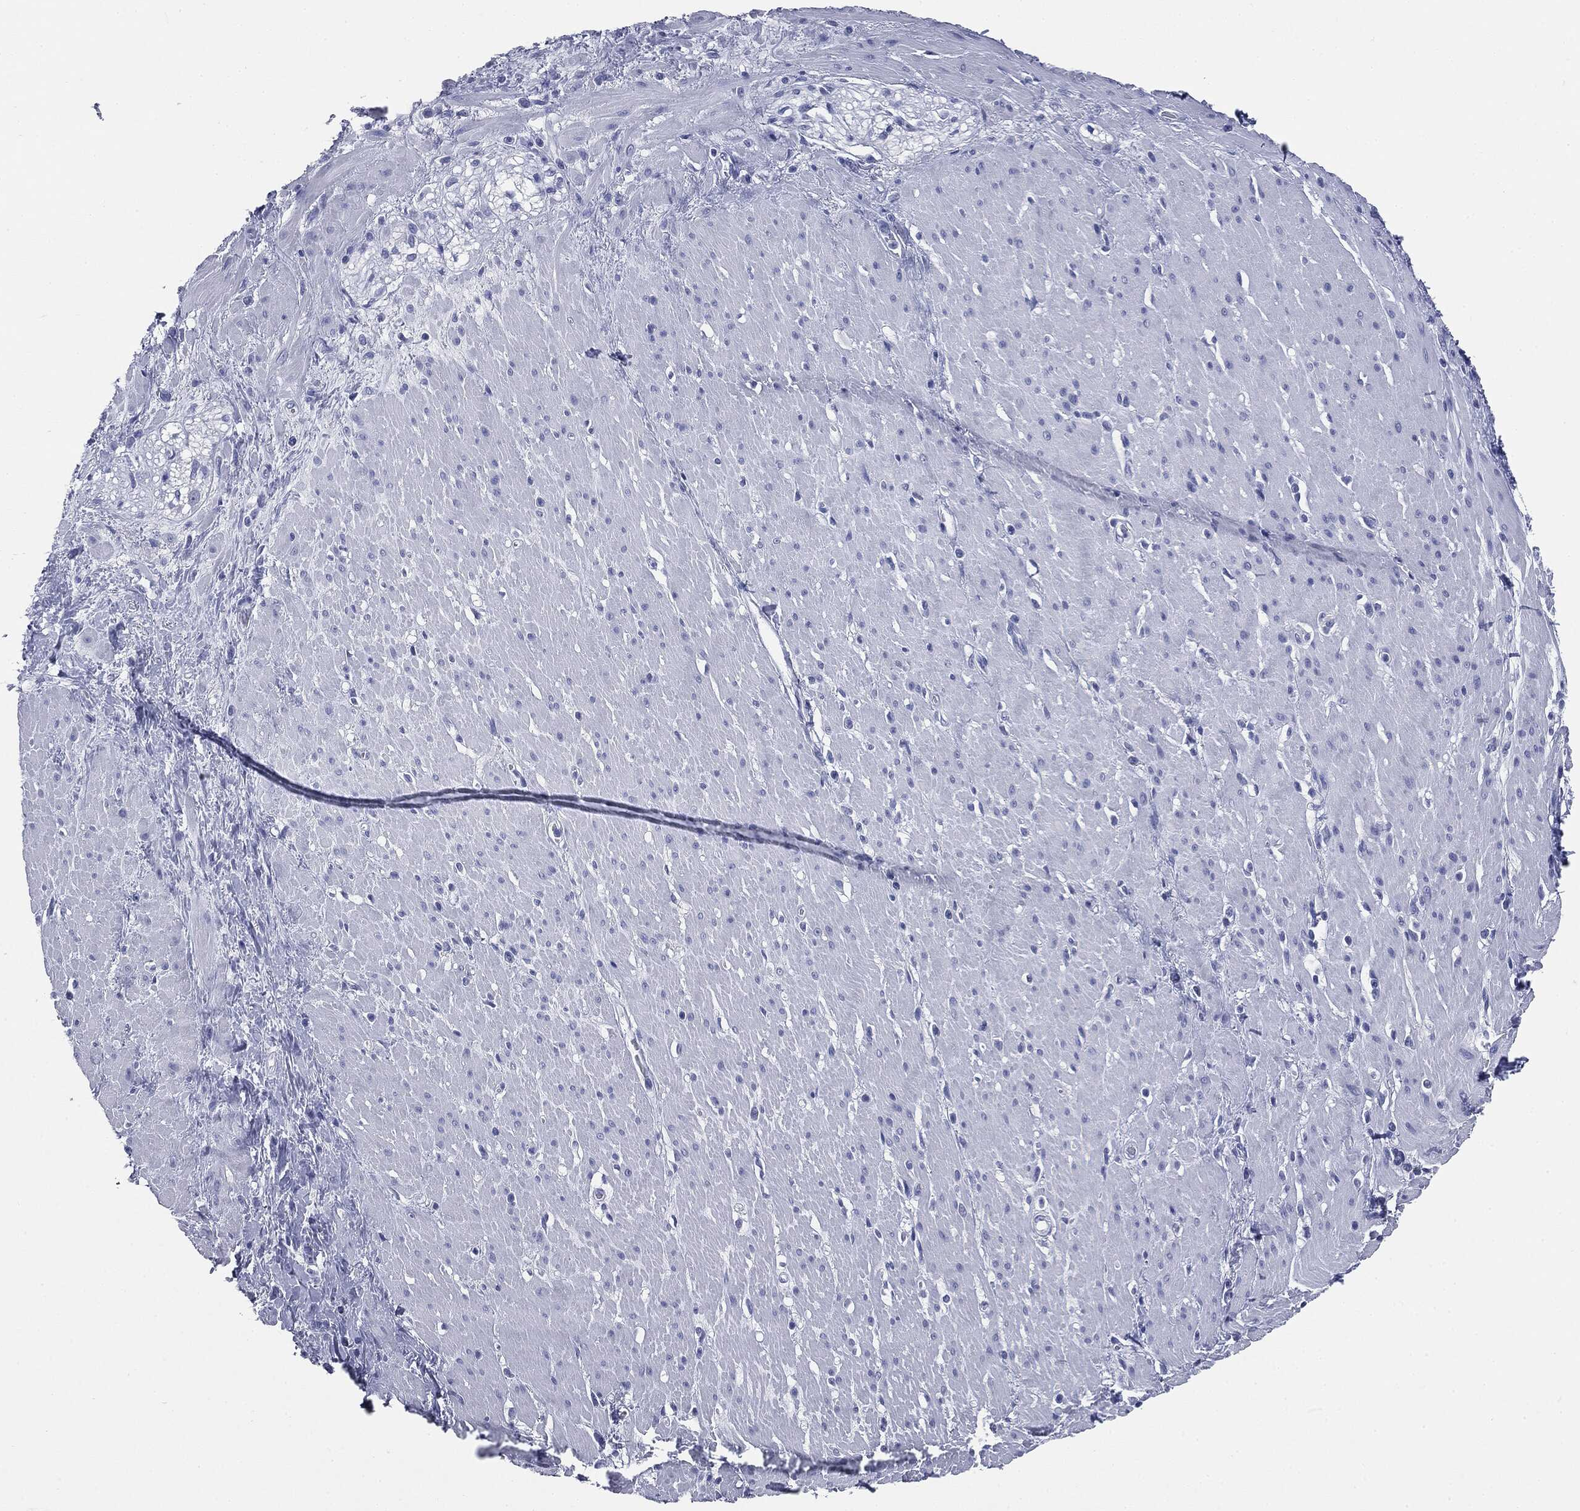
{"staining": {"intensity": "negative", "quantity": "none", "location": "none"}, "tissue": "smooth muscle", "cell_type": "Smooth muscle cells", "image_type": "normal", "snomed": [{"axis": "morphology", "description": "Normal tissue, NOS"}, {"axis": "topography", "description": "Soft tissue"}, {"axis": "topography", "description": "Smooth muscle"}], "caption": "Immunohistochemical staining of normal smooth muscle demonstrates no significant positivity in smooth muscle cells.", "gene": "ATP2A1", "patient": {"sex": "male", "age": 72}}